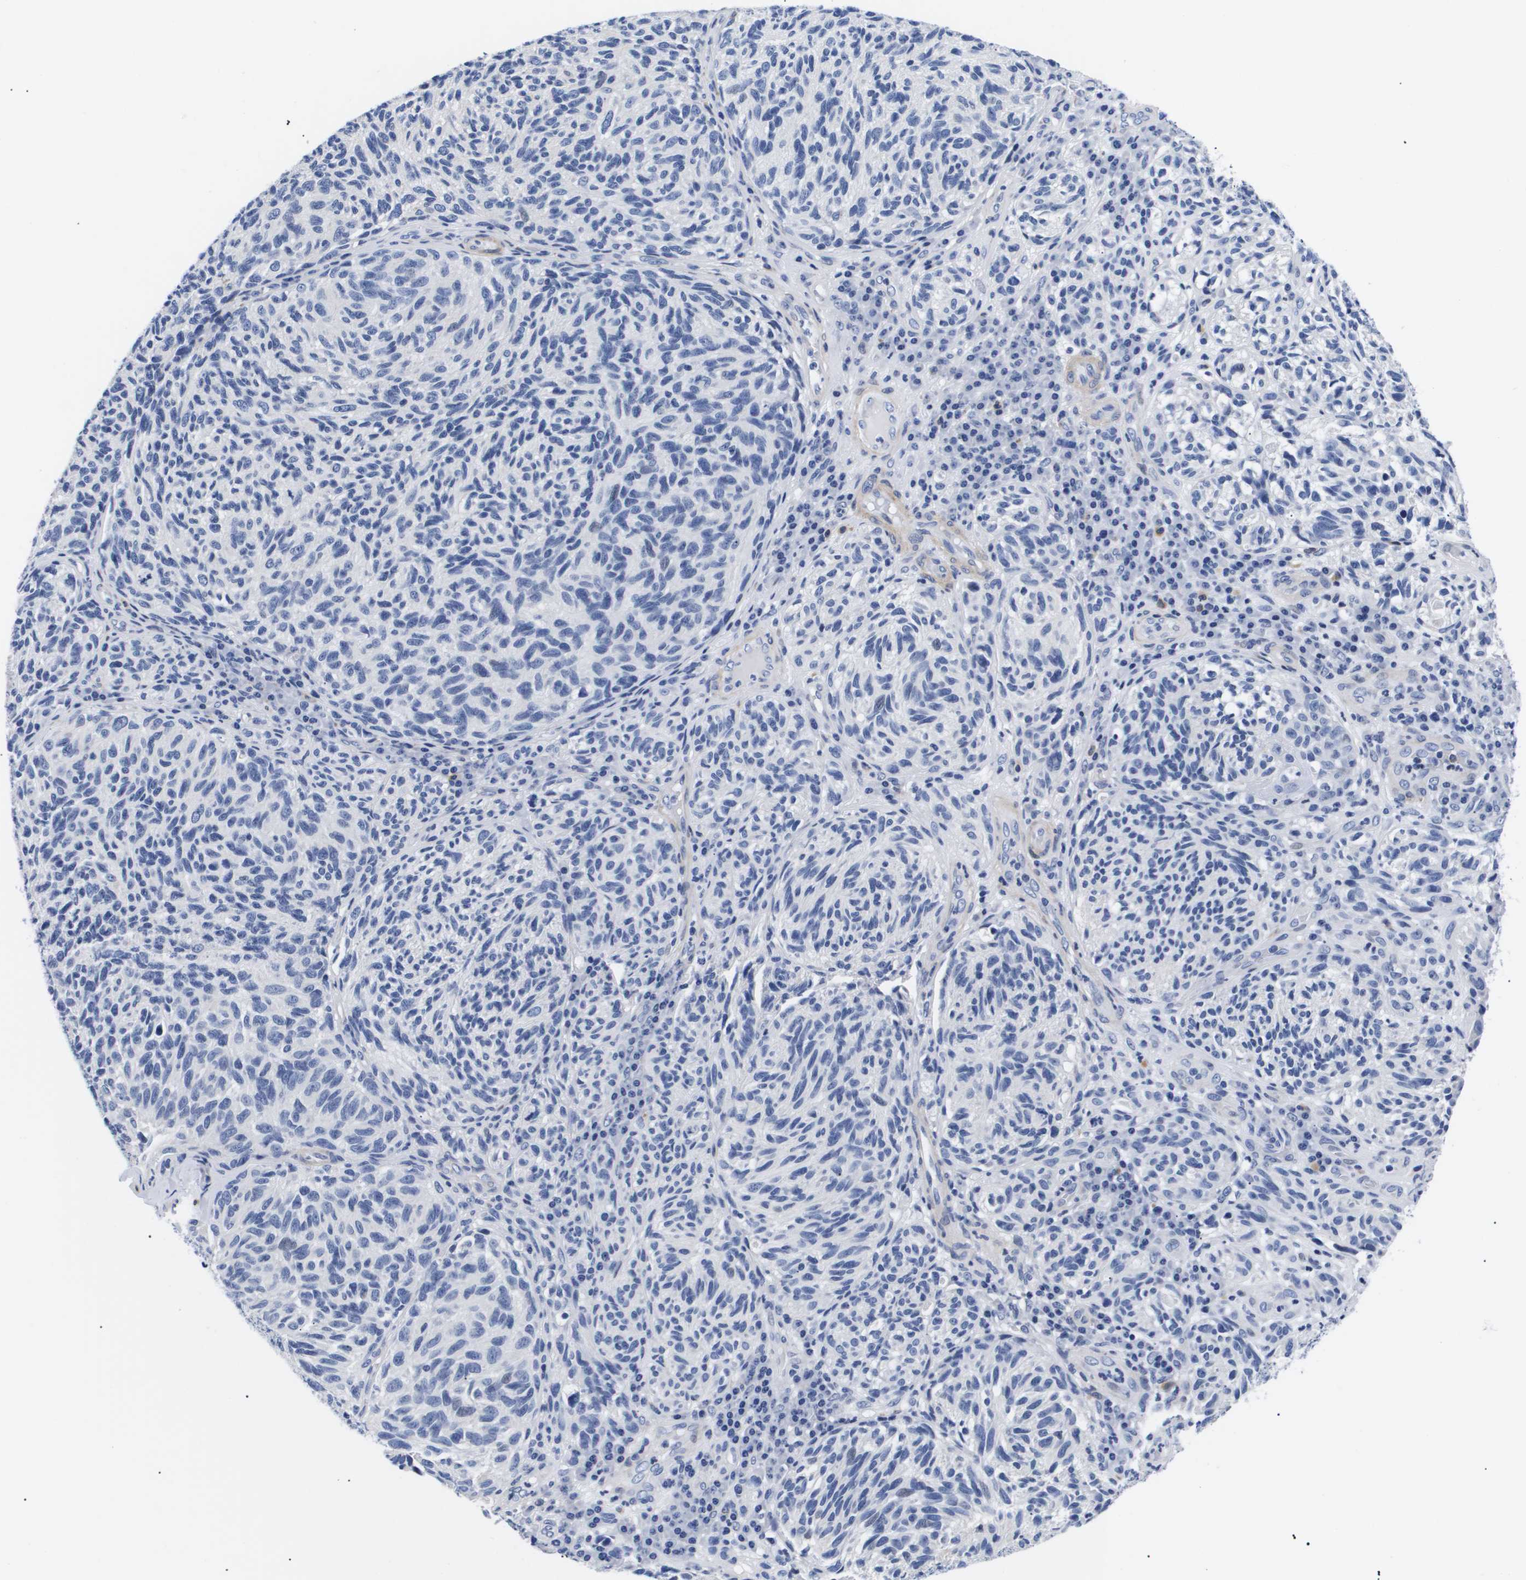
{"staining": {"intensity": "negative", "quantity": "none", "location": "none"}, "tissue": "melanoma", "cell_type": "Tumor cells", "image_type": "cancer", "snomed": [{"axis": "morphology", "description": "Malignant melanoma, NOS"}, {"axis": "topography", "description": "Skin"}], "caption": "A micrograph of human melanoma is negative for staining in tumor cells.", "gene": "SHD", "patient": {"sex": "female", "age": 73}}